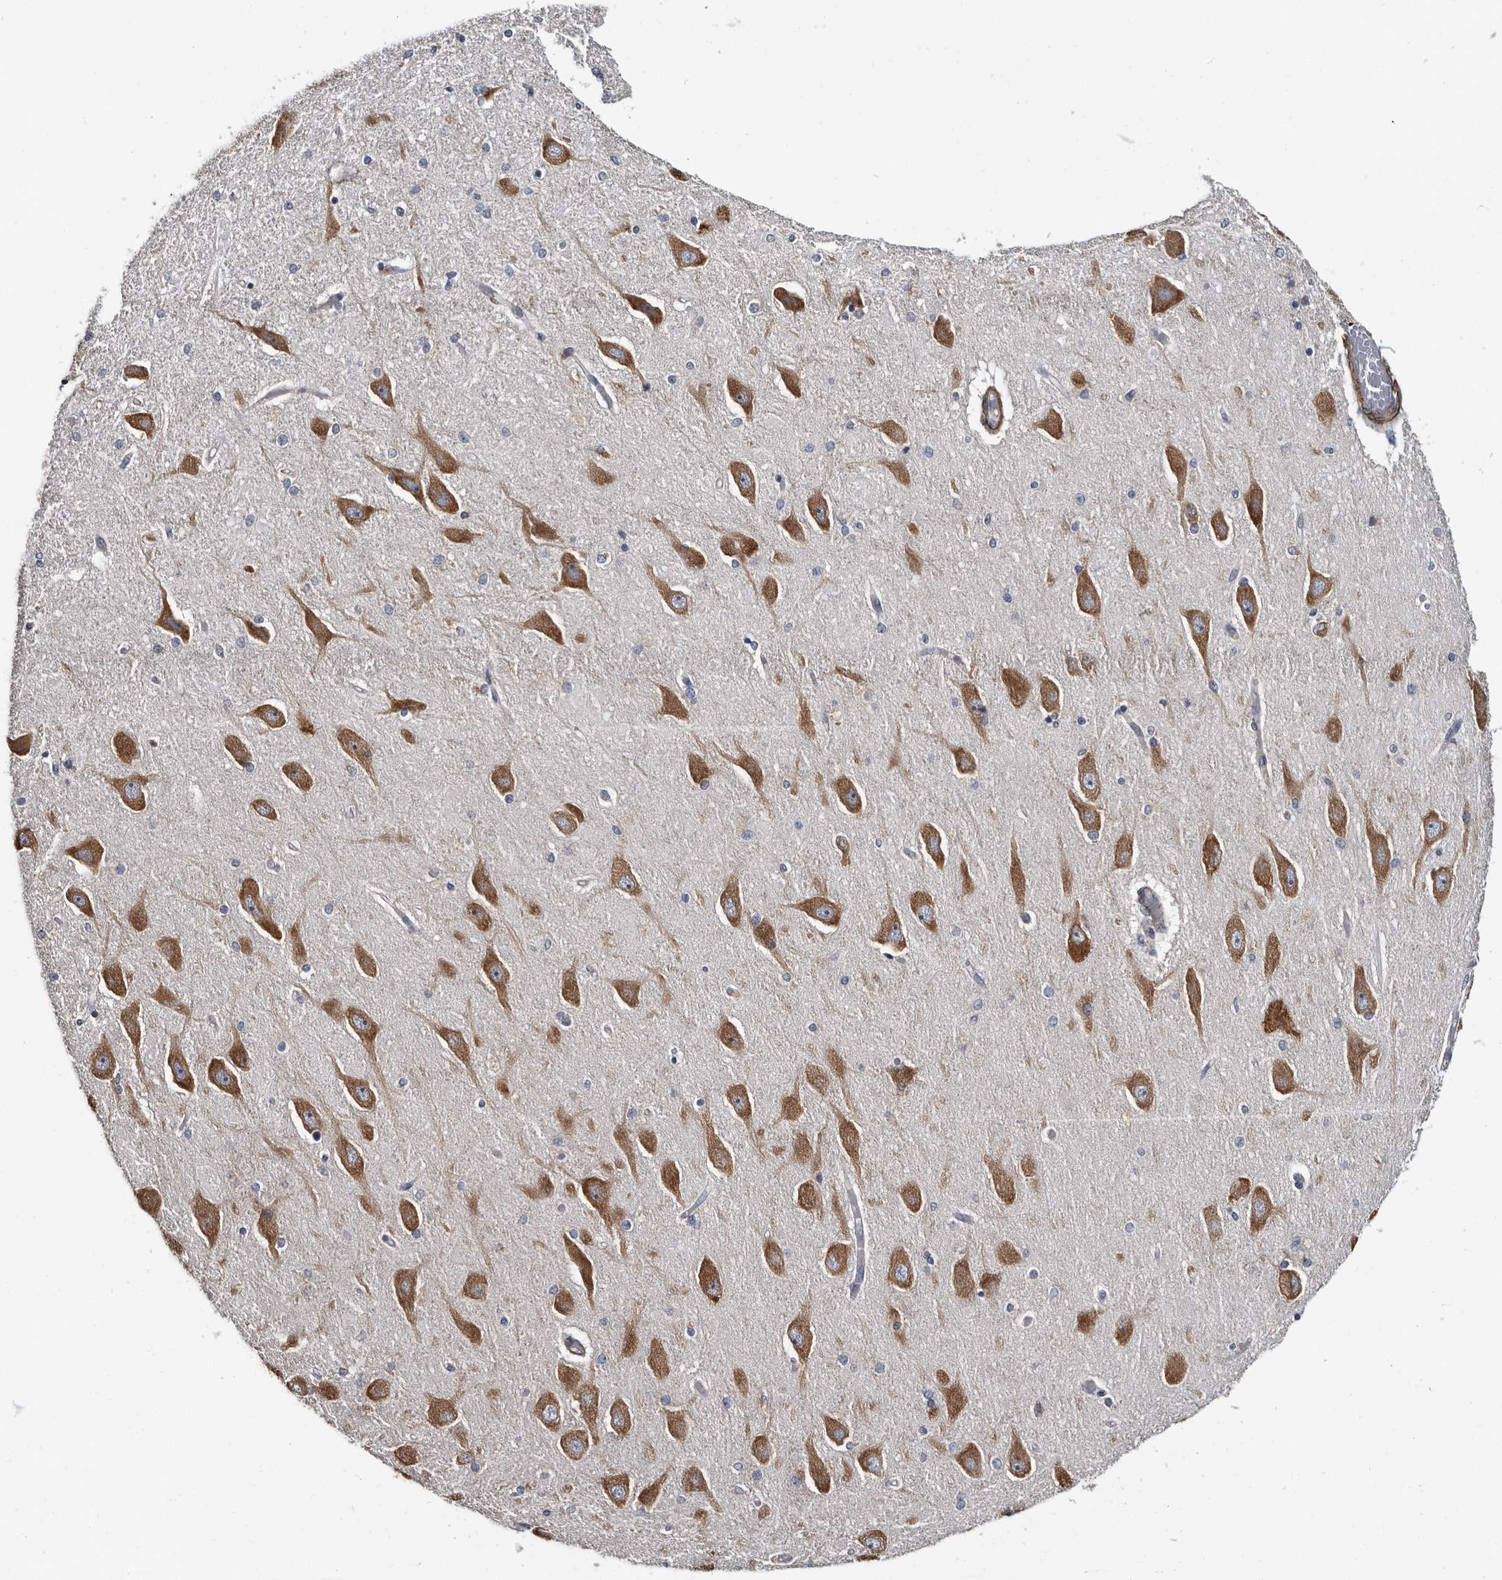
{"staining": {"intensity": "negative", "quantity": "none", "location": "none"}, "tissue": "hippocampus", "cell_type": "Glial cells", "image_type": "normal", "snomed": [{"axis": "morphology", "description": "Normal tissue, NOS"}, {"axis": "topography", "description": "Hippocampus"}], "caption": "Immunohistochemistry micrograph of benign hippocampus stained for a protein (brown), which exhibits no expression in glial cells.", "gene": "IARS1", "patient": {"sex": "female", "age": 54}}